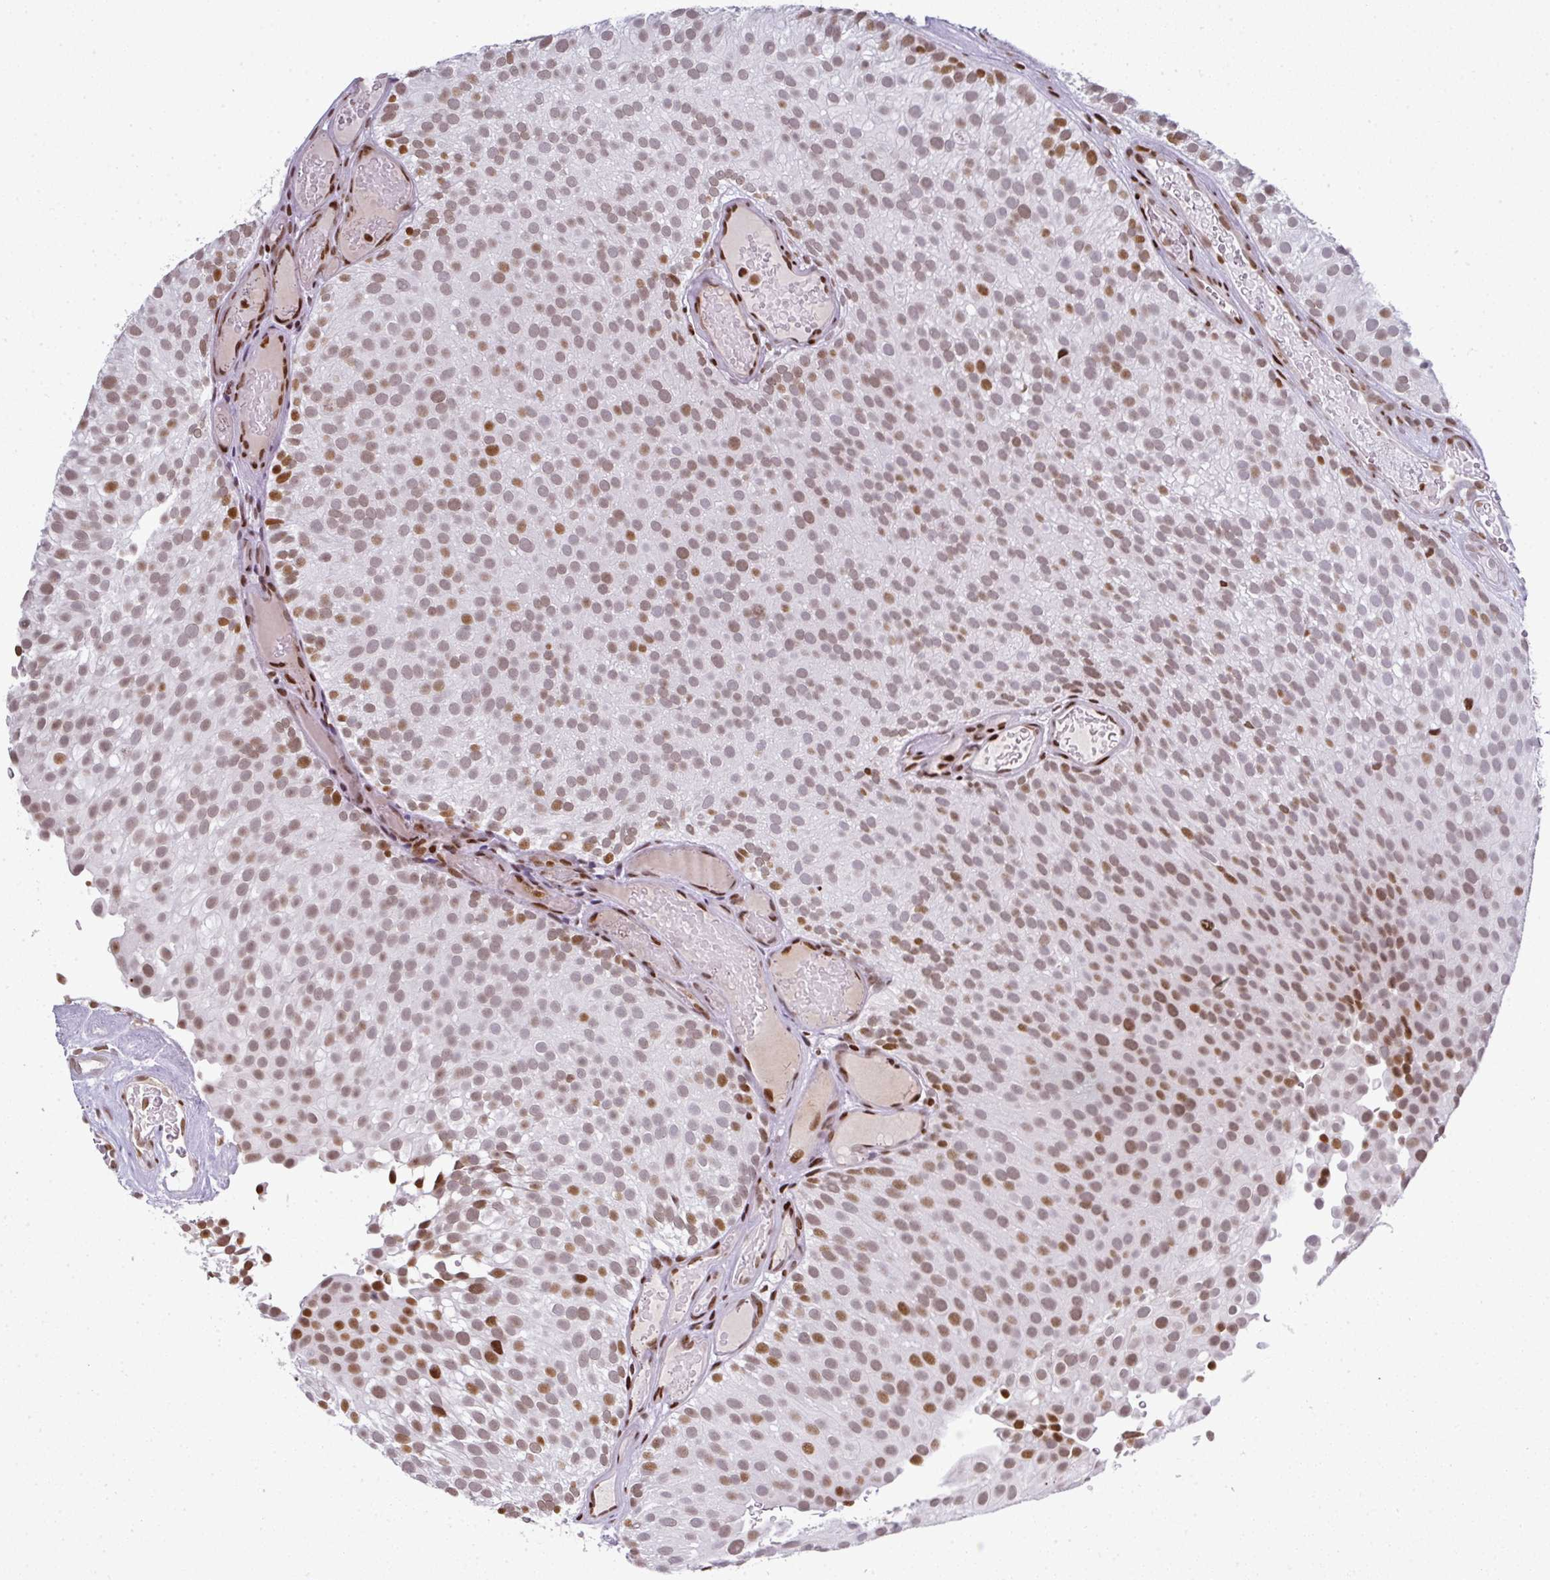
{"staining": {"intensity": "moderate", "quantity": ">75%", "location": "nuclear"}, "tissue": "urothelial cancer", "cell_type": "Tumor cells", "image_type": "cancer", "snomed": [{"axis": "morphology", "description": "Urothelial carcinoma, Low grade"}, {"axis": "topography", "description": "Urinary bladder"}], "caption": "A brown stain labels moderate nuclear expression of a protein in human urothelial cancer tumor cells. (DAB (3,3'-diaminobenzidine) = brown stain, brightfield microscopy at high magnification).", "gene": "RASL11A", "patient": {"sex": "male", "age": 78}}